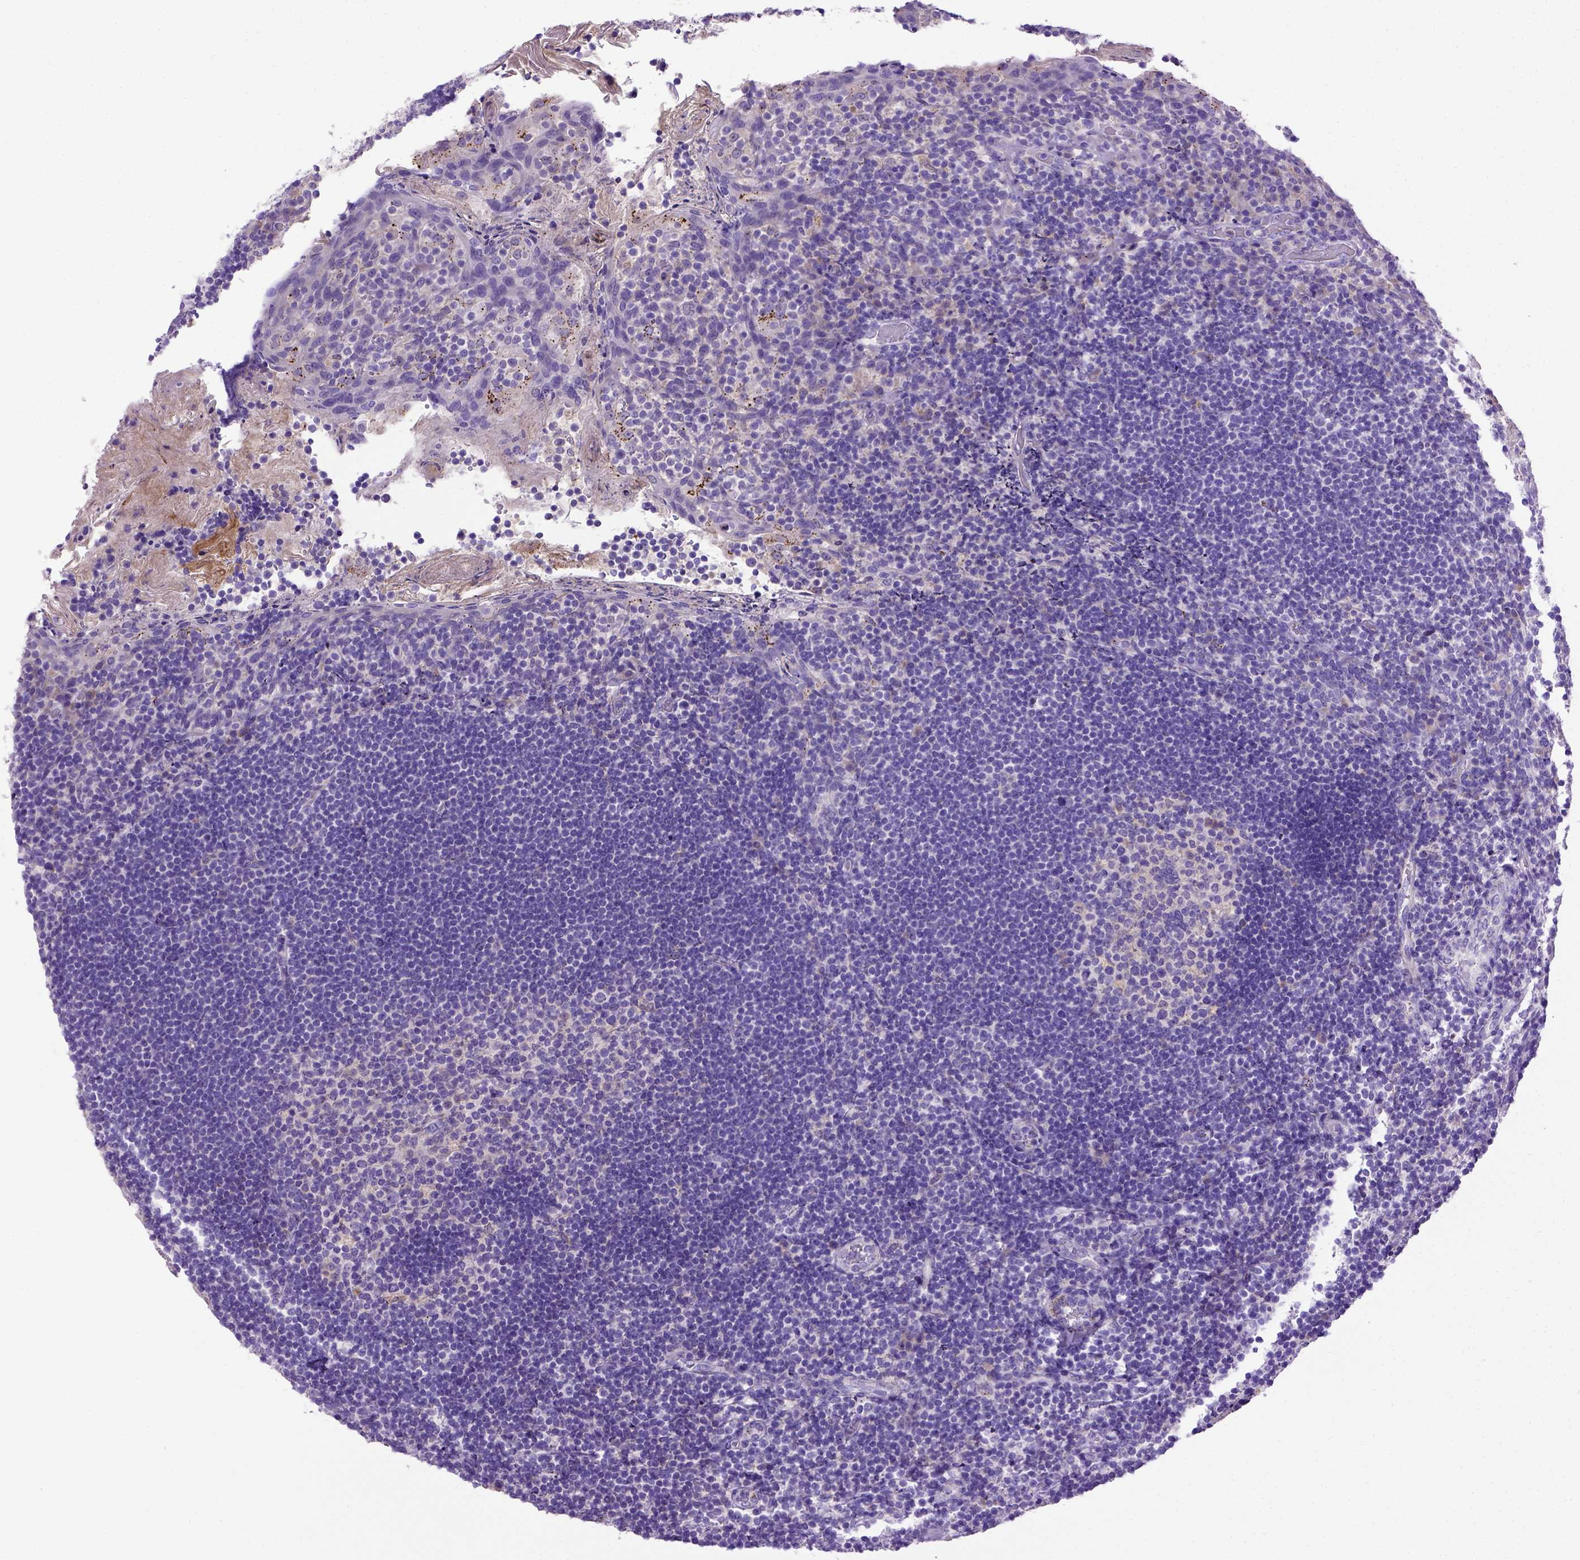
{"staining": {"intensity": "weak", "quantity": "<25%", "location": "cytoplasmic/membranous"}, "tissue": "tonsil", "cell_type": "Germinal center cells", "image_type": "normal", "snomed": [{"axis": "morphology", "description": "Normal tissue, NOS"}, {"axis": "topography", "description": "Tonsil"}], "caption": "This is an immunohistochemistry (IHC) image of unremarkable human tonsil. There is no positivity in germinal center cells.", "gene": "ADAM12", "patient": {"sex": "female", "age": 10}}